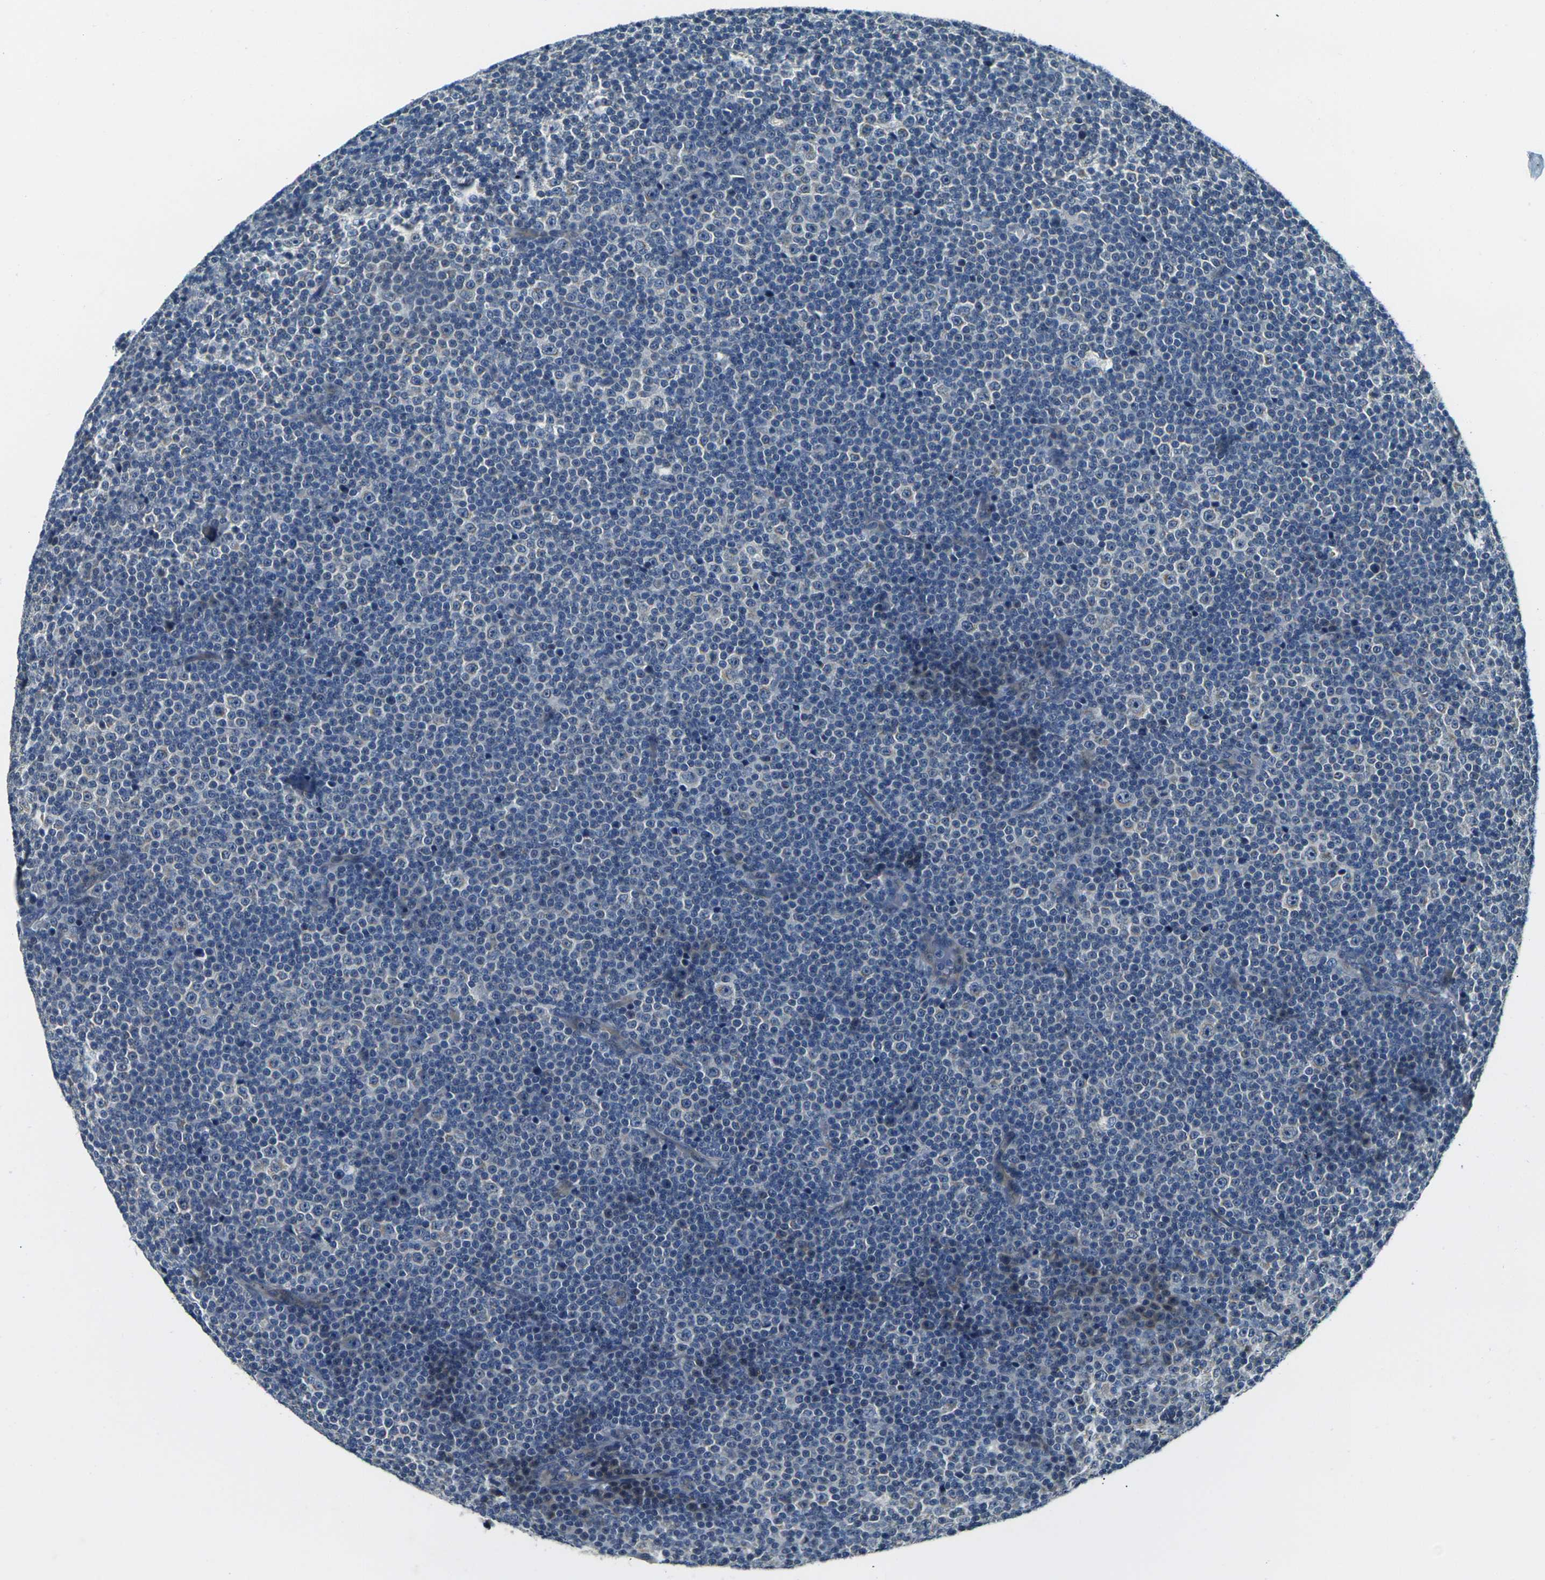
{"staining": {"intensity": "negative", "quantity": "none", "location": "none"}, "tissue": "lymphoma", "cell_type": "Tumor cells", "image_type": "cancer", "snomed": [{"axis": "morphology", "description": "Malignant lymphoma, non-Hodgkin's type, Low grade"}, {"axis": "topography", "description": "Lymph node"}], "caption": "Tumor cells are negative for protein expression in human malignant lymphoma, non-Hodgkin's type (low-grade). The staining is performed using DAB brown chromogen with nuclei counter-stained in using hematoxylin.", "gene": "SHISAL2B", "patient": {"sex": "female", "age": 67}}